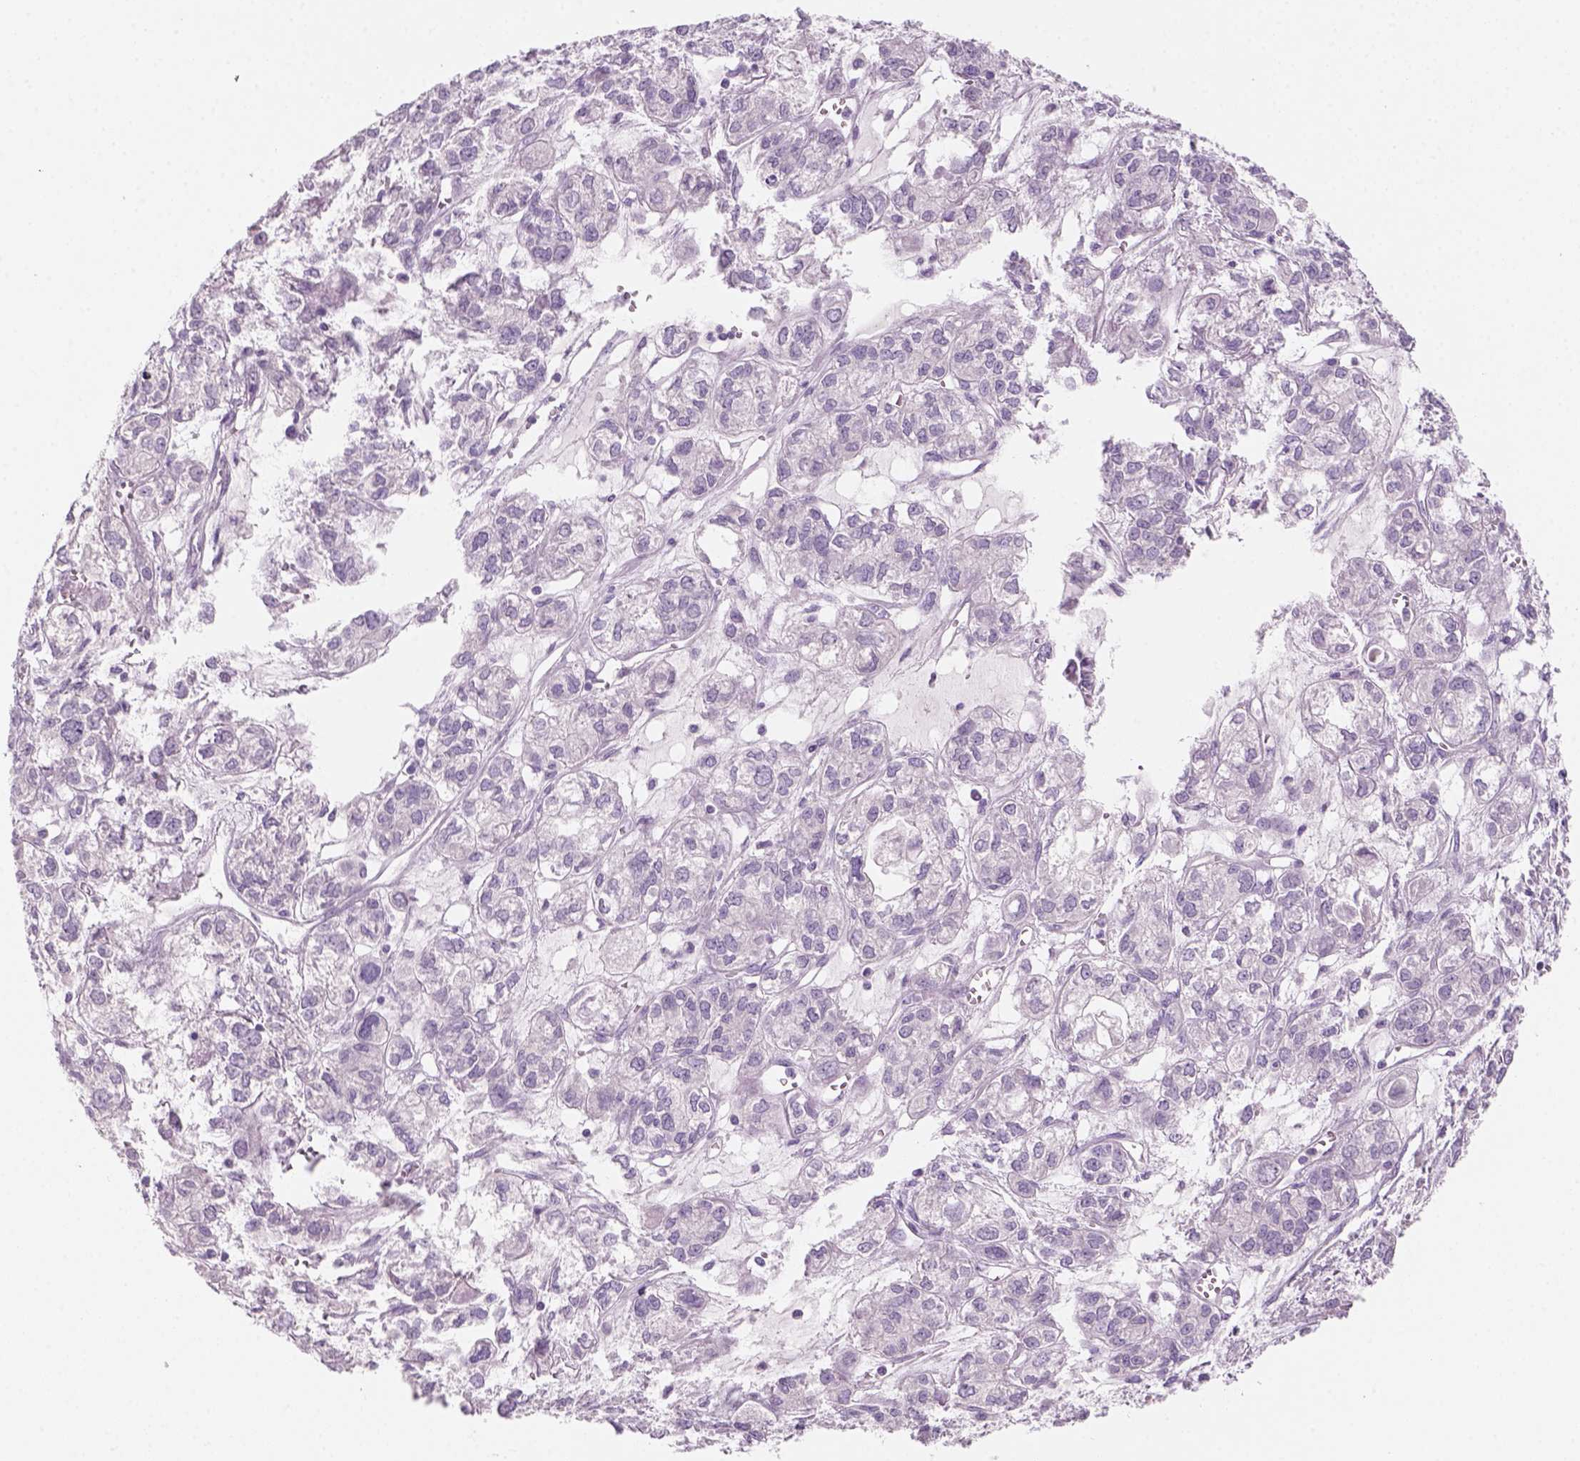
{"staining": {"intensity": "negative", "quantity": "none", "location": "none"}, "tissue": "ovarian cancer", "cell_type": "Tumor cells", "image_type": "cancer", "snomed": [{"axis": "morphology", "description": "Carcinoma, endometroid"}, {"axis": "topography", "description": "Ovary"}], "caption": "Immunohistochemistry micrograph of human ovarian cancer stained for a protein (brown), which exhibits no staining in tumor cells. The staining is performed using DAB (3,3'-diaminobenzidine) brown chromogen with nuclei counter-stained in using hematoxylin.", "gene": "KRT25", "patient": {"sex": "female", "age": 64}}